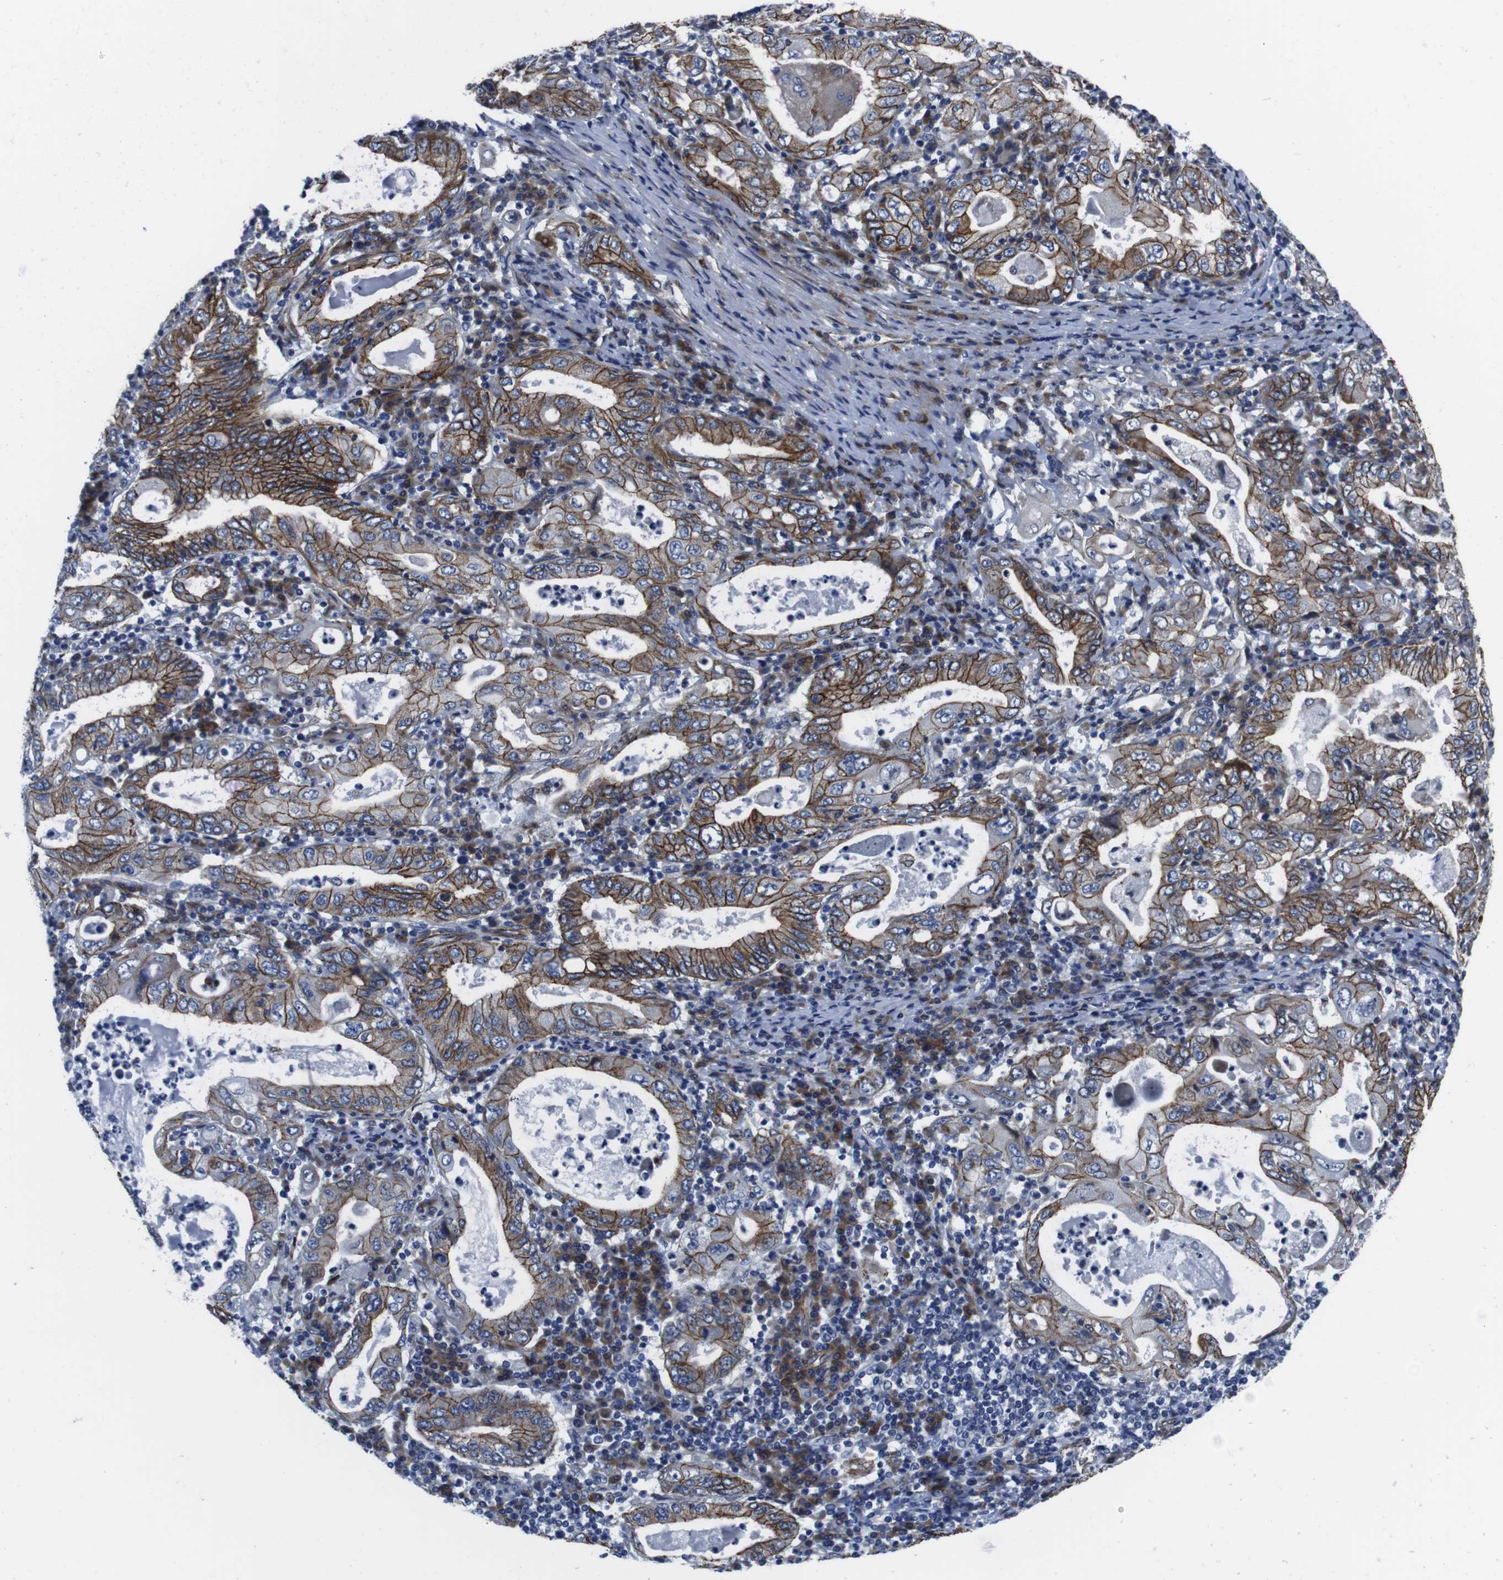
{"staining": {"intensity": "moderate", "quantity": ">75%", "location": "cytoplasmic/membranous"}, "tissue": "stomach cancer", "cell_type": "Tumor cells", "image_type": "cancer", "snomed": [{"axis": "morphology", "description": "Normal tissue, NOS"}, {"axis": "morphology", "description": "Adenocarcinoma, NOS"}, {"axis": "topography", "description": "Esophagus"}, {"axis": "topography", "description": "Stomach, upper"}, {"axis": "topography", "description": "Peripheral nerve tissue"}], "caption": "Immunohistochemistry (IHC) of human stomach cancer (adenocarcinoma) exhibits medium levels of moderate cytoplasmic/membranous expression in approximately >75% of tumor cells.", "gene": "NUMB", "patient": {"sex": "male", "age": 62}}